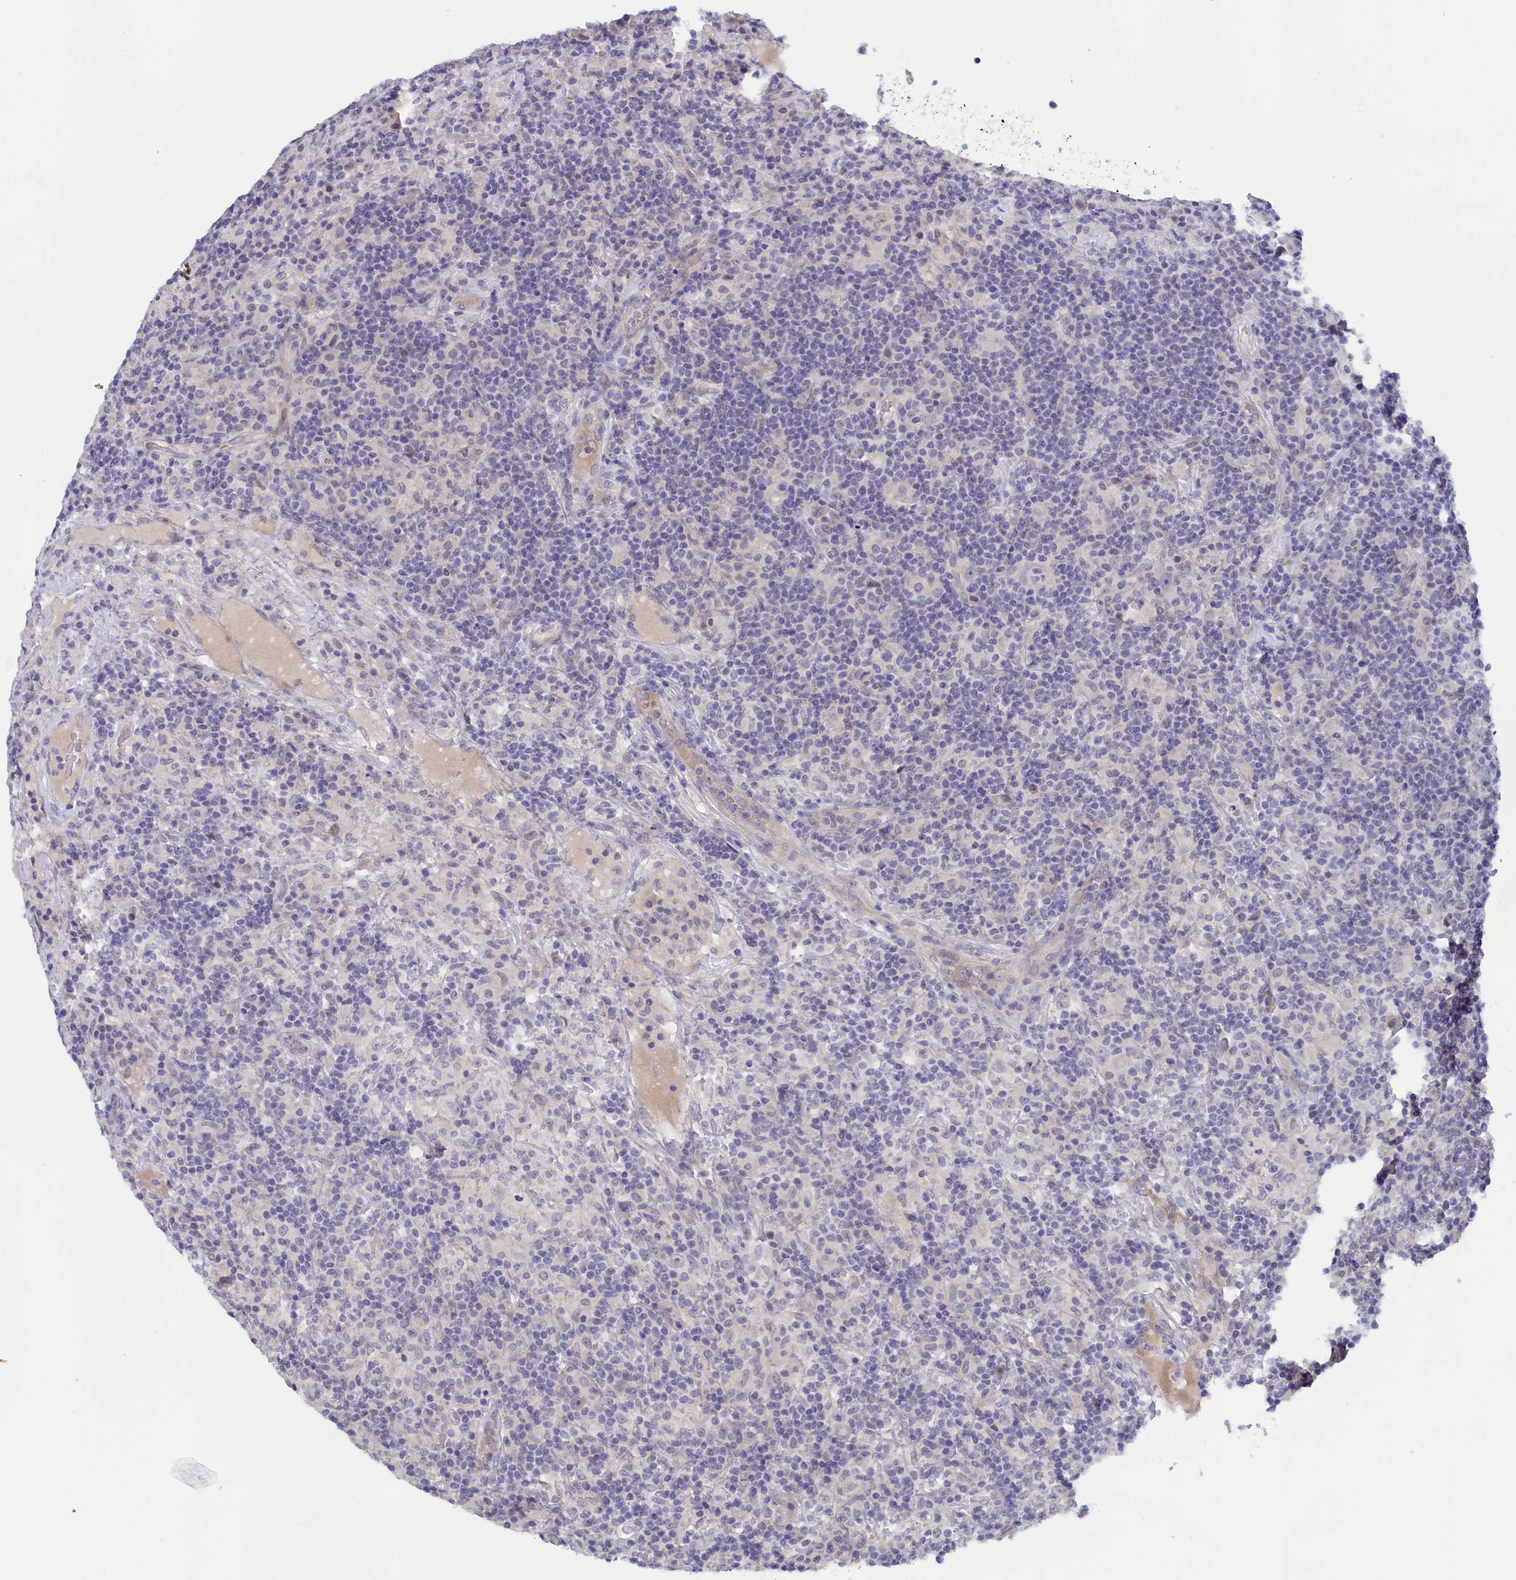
{"staining": {"intensity": "negative", "quantity": "none", "location": "none"}, "tissue": "lymphoma", "cell_type": "Tumor cells", "image_type": "cancer", "snomed": [{"axis": "morphology", "description": "Hodgkin's disease, NOS"}, {"axis": "topography", "description": "Lymph node"}], "caption": "High magnification brightfield microscopy of lymphoma stained with DAB (3,3'-diaminobenzidine) (brown) and counterstained with hematoxylin (blue): tumor cells show no significant positivity. (Stains: DAB IHC with hematoxylin counter stain, Microscopy: brightfield microscopy at high magnification).", "gene": "IGFALS", "patient": {"sex": "male", "age": 70}}